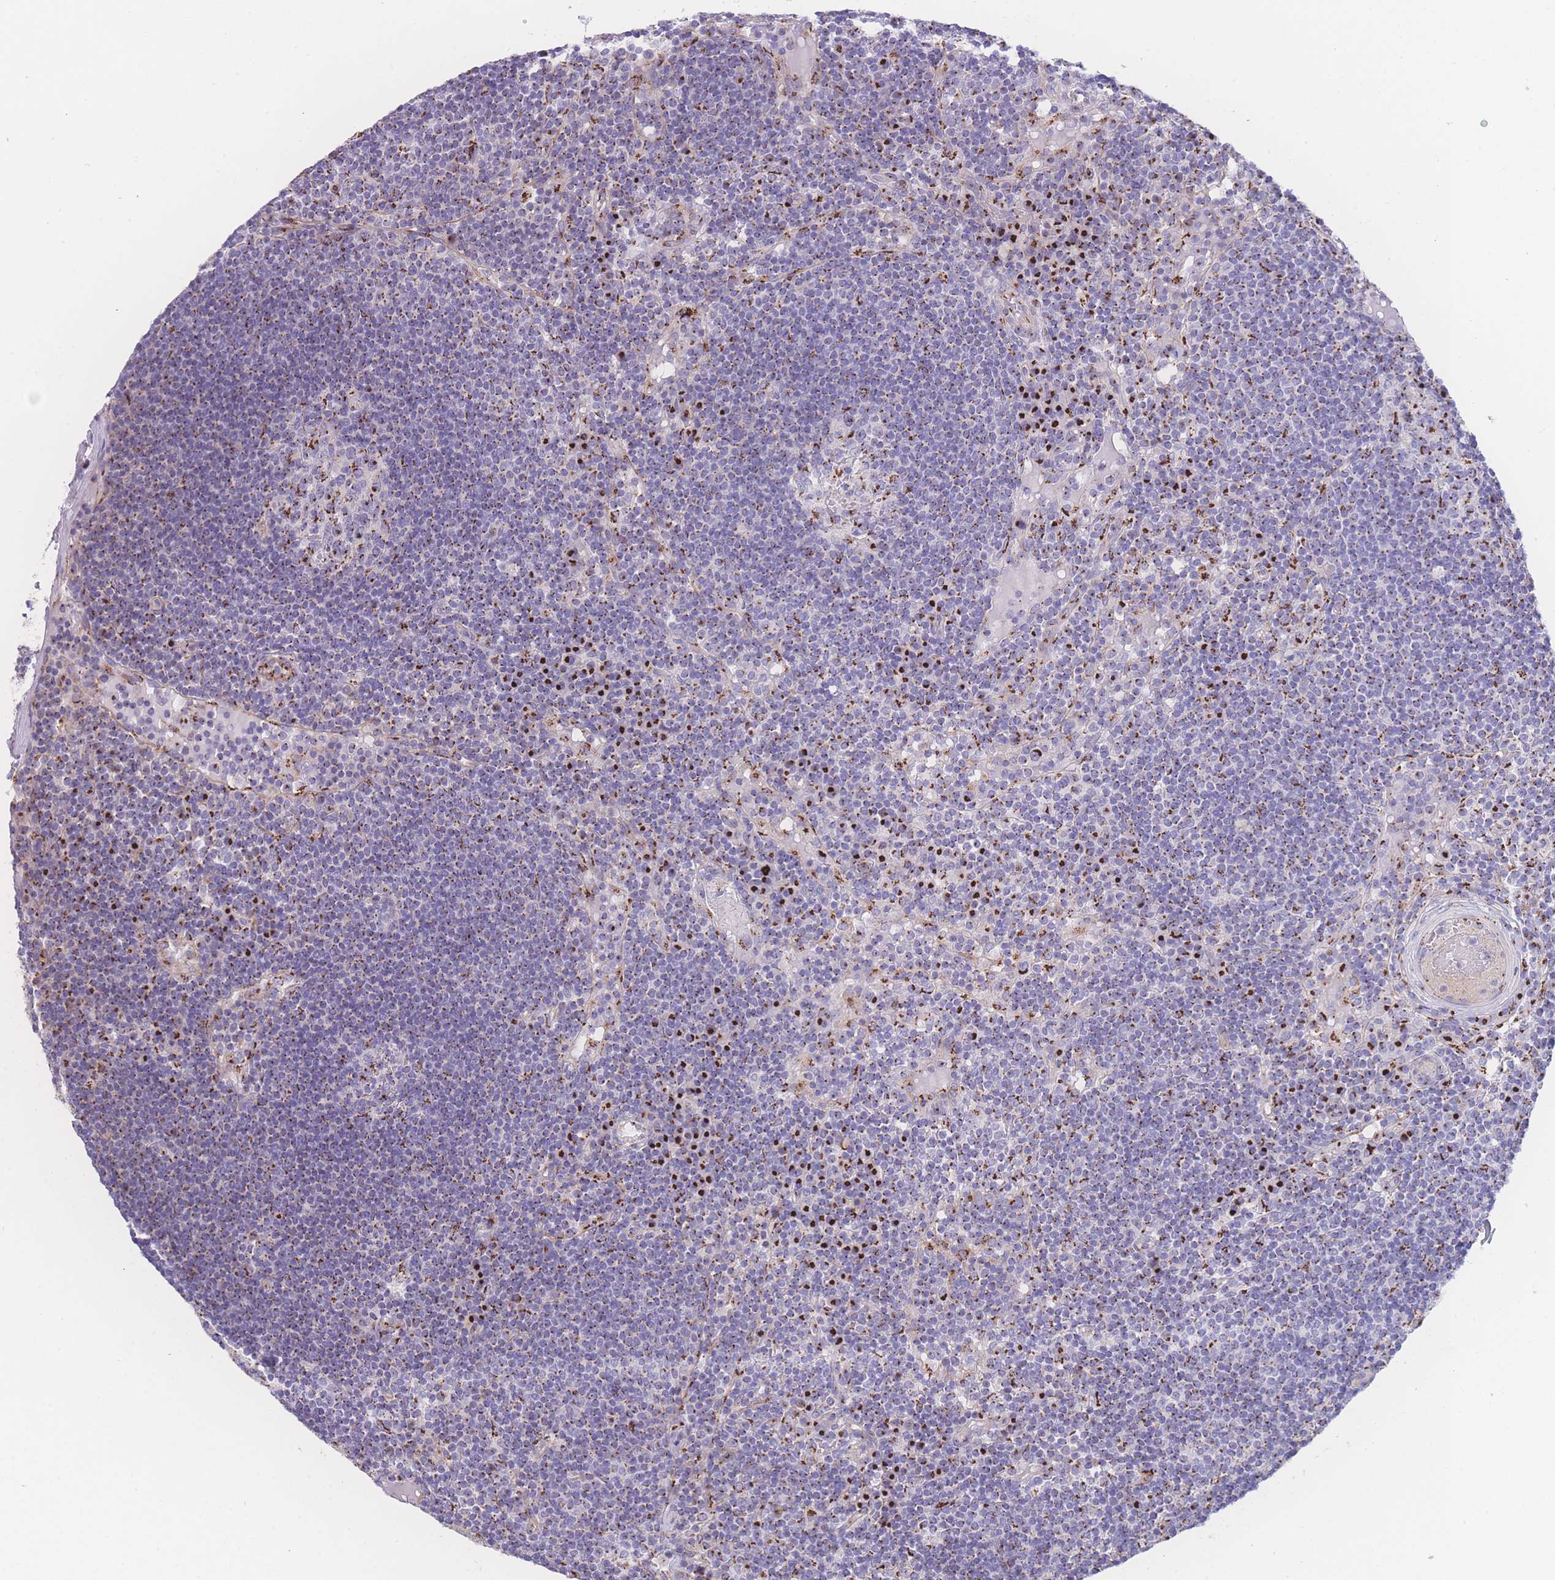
{"staining": {"intensity": "strong", "quantity": ">75%", "location": "cytoplasmic/membranous"}, "tissue": "lymph node", "cell_type": "Germinal center cells", "image_type": "normal", "snomed": [{"axis": "morphology", "description": "Normal tissue, NOS"}, {"axis": "topography", "description": "Lymph node"}], "caption": "Immunohistochemistry micrograph of unremarkable lymph node: lymph node stained using immunohistochemistry (IHC) displays high levels of strong protein expression localized specifically in the cytoplasmic/membranous of germinal center cells, appearing as a cytoplasmic/membranous brown color.", "gene": "GOLM2", "patient": {"sex": "male", "age": 53}}